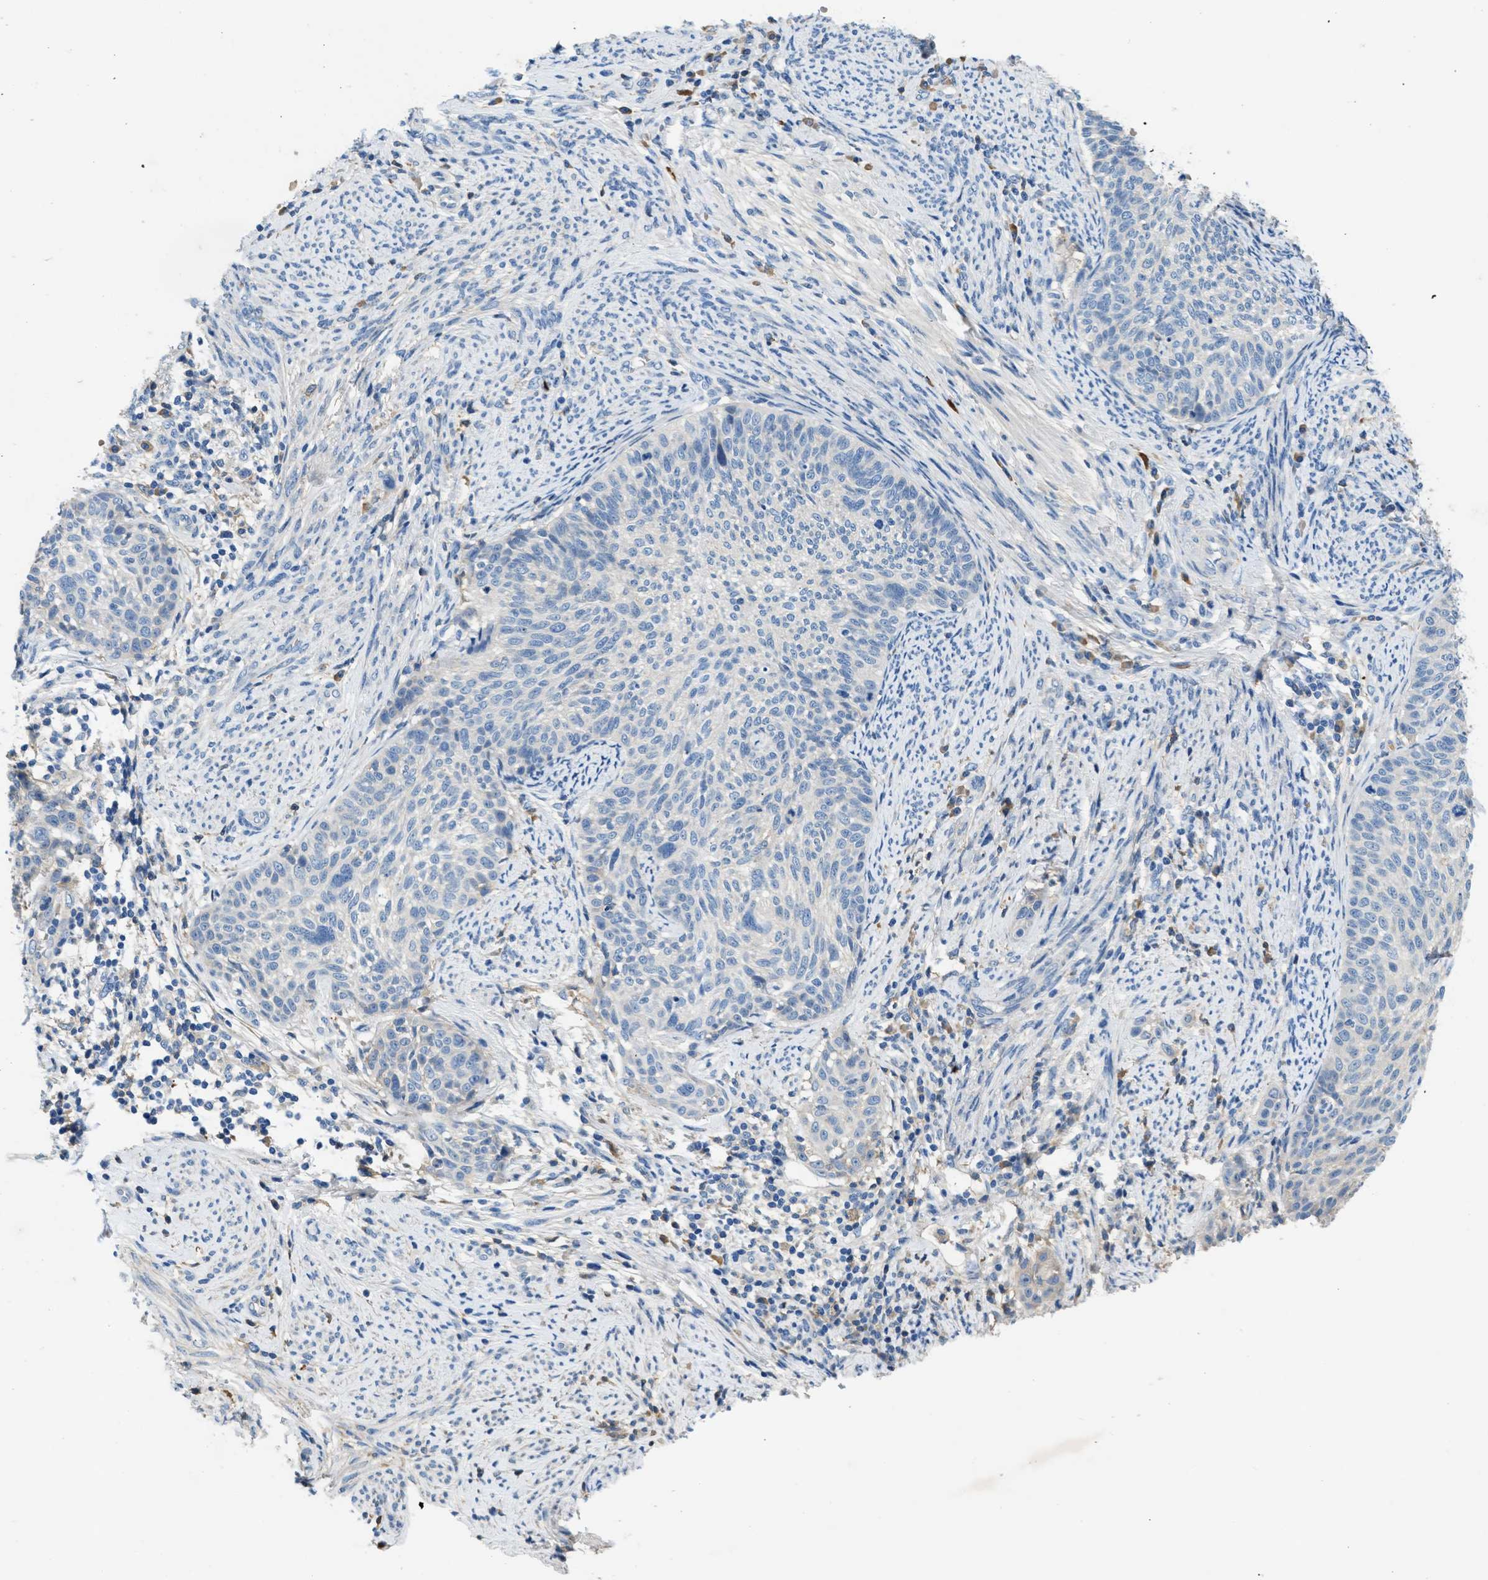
{"staining": {"intensity": "negative", "quantity": "none", "location": "none"}, "tissue": "cervical cancer", "cell_type": "Tumor cells", "image_type": "cancer", "snomed": [{"axis": "morphology", "description": "Squamous cell carcinoma, NOS"}, {"axis": "topography", "description": "Cervix"}], "caption": "Human cervical squamous cell carcinoma stained for a protein using immunohistochemistry (IHC) shows no staining in tumor cells.", "gene": "RWDD2B", "patient": {"sex": "female", "age": 70}}